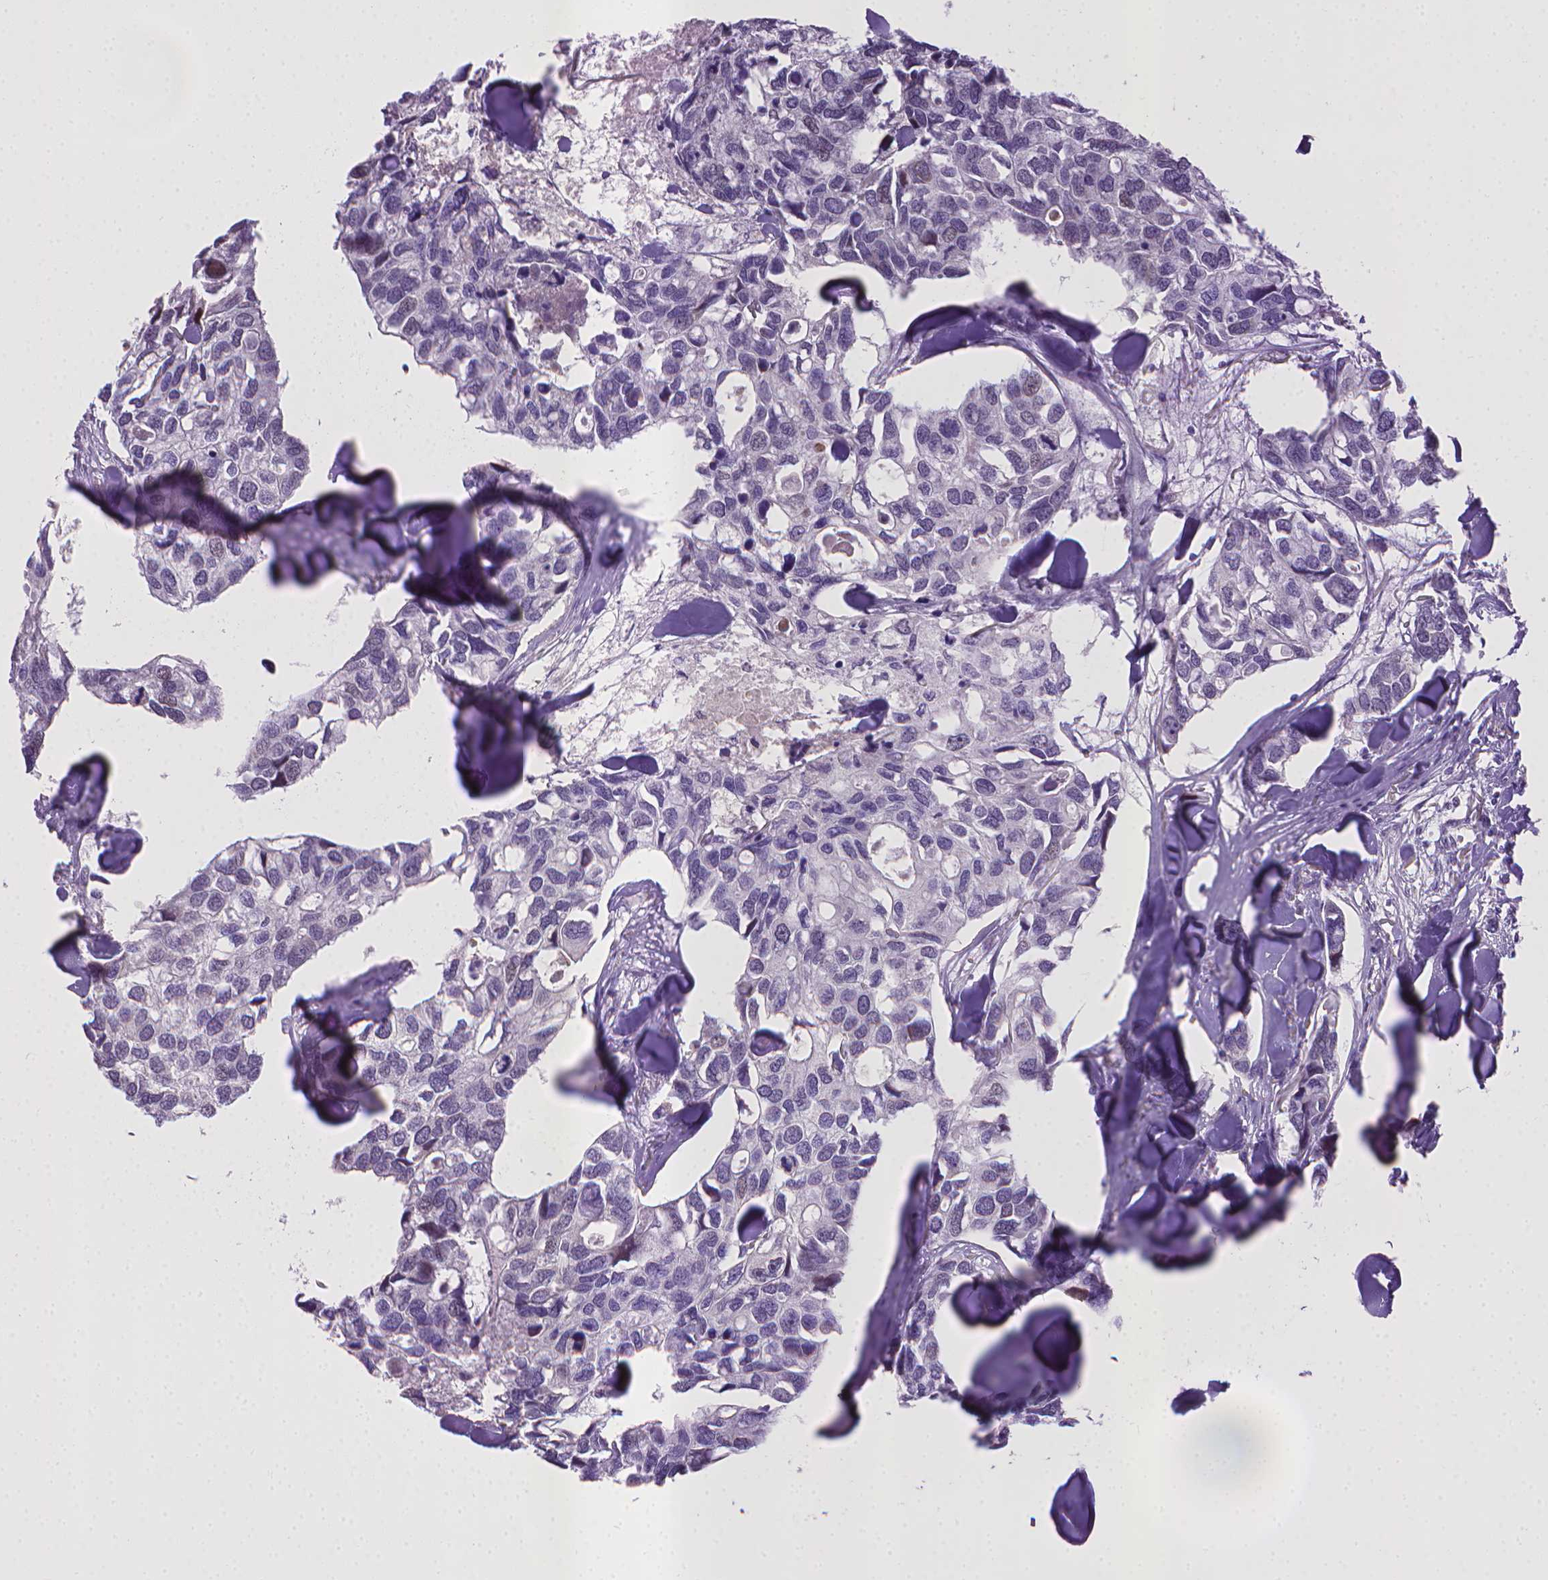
{"staining": {"intensity": "negative", "quantity": "none", "location": "none"}, "tissue": "breast cancer", "cell_type": "Tumor cells", "image_type": "cancer", "snomed": [{"axis": "morphology", "description": "Duct carcinoma"}, {"axis": "topography", "description": "Breast"}], "caption": "An image of human breast cancer is negative for staining in tumor cells. (DAB immunohistochemistry (IHC), high magnification).", "gene": "KMO", "patient": {"sex": "female", "age": 83}}